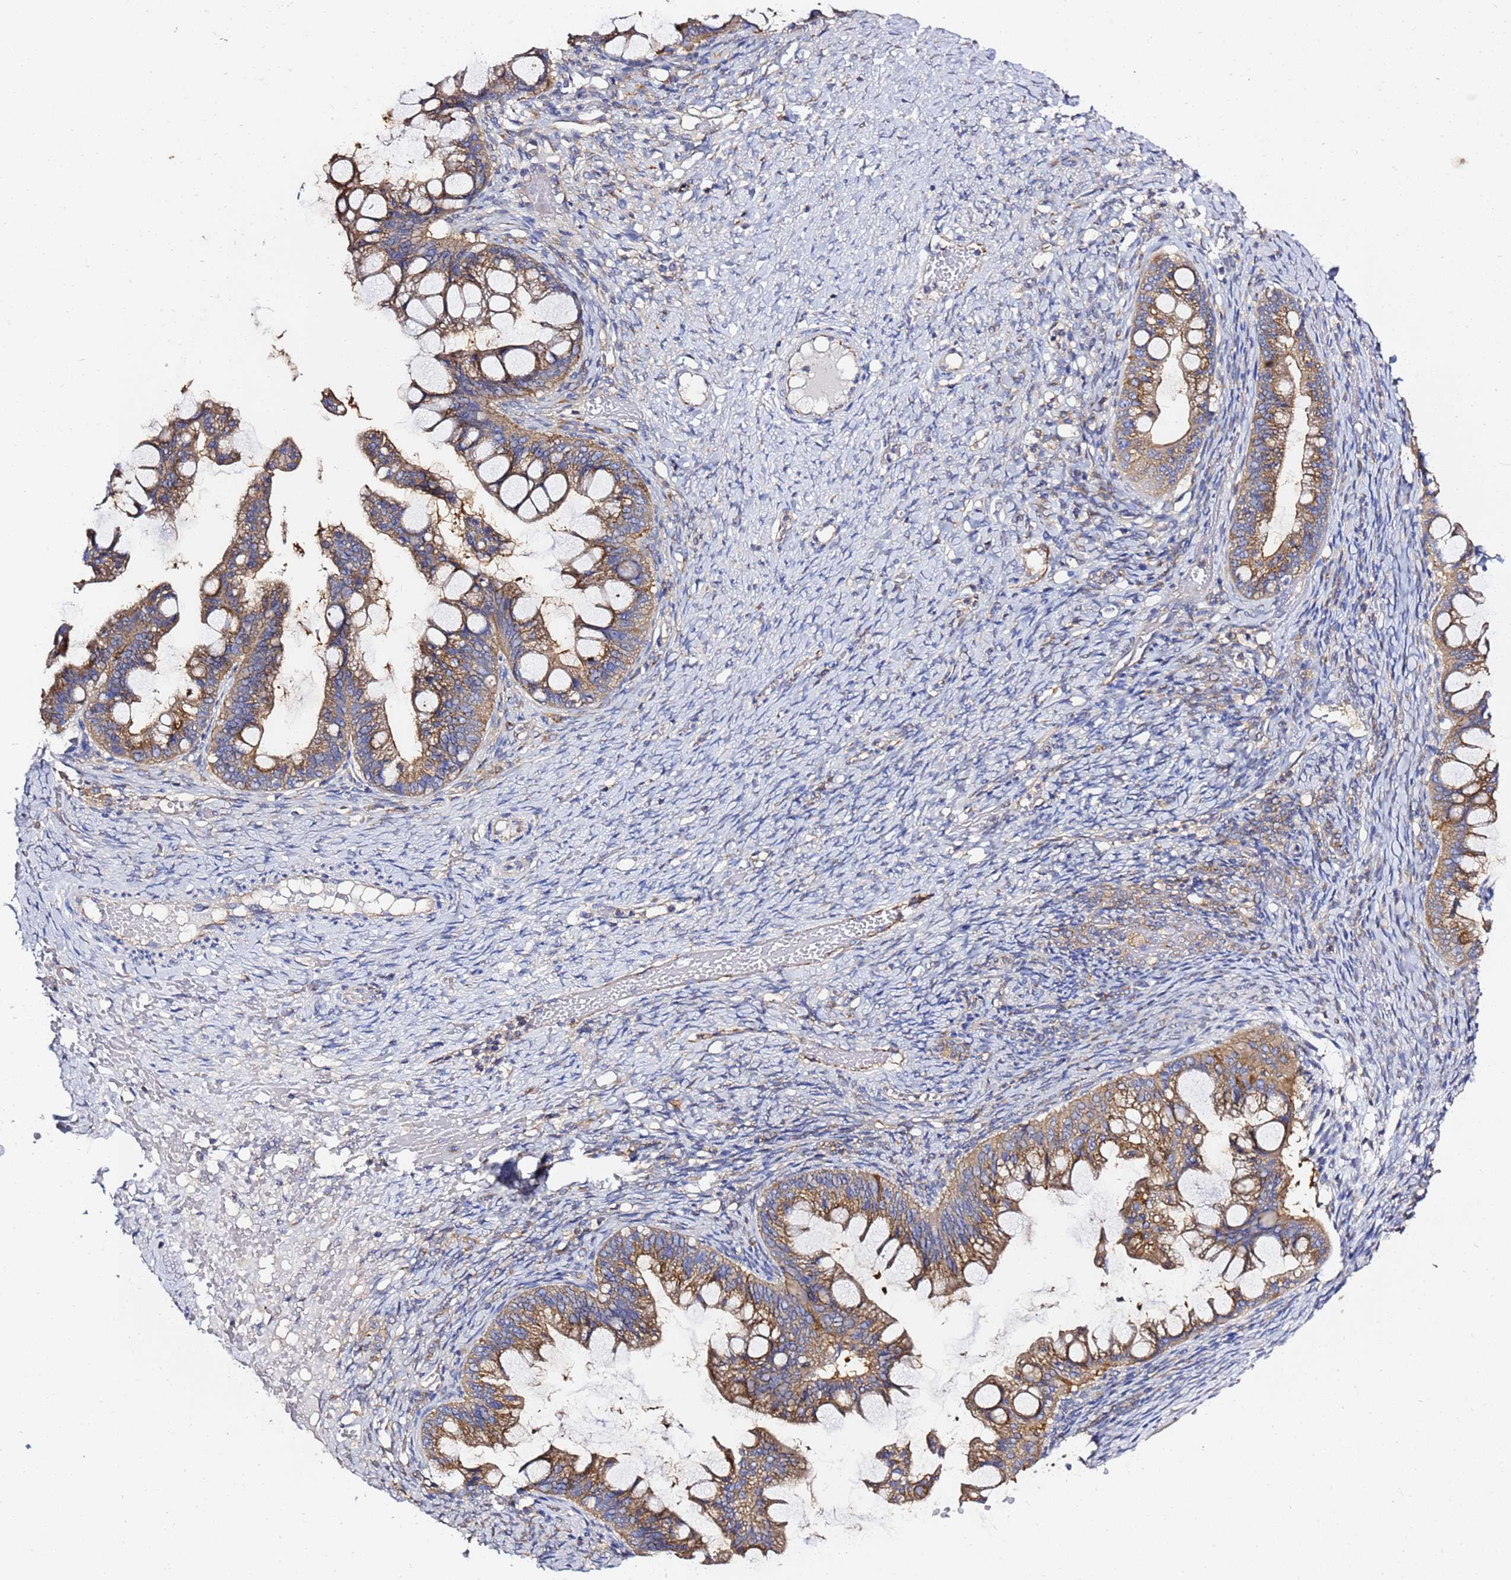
{"staining": {"intensity": "moderate", "quantity": ">75%", "location": "cytoplasmic/membranous"}, "tissue": "ovarian cancer", "cell_type": "Tumor cells", "image_type": "cancer", "snomed": [{"axis": "morphology", "description": "Cystadenocarcinoma, mucinous, NOS"}, {"axis": "topography", "description": "Ovary"}], "caption": "The image reveals immunohistochemical staining of mucinous cystadenocarcinoma (ovarian). There is moderate cytoplasmic/membranous positivity is seen in about >75% of tumor cells.", "gene": "ANAPC1", "patient": {"sex": "female", "age": 73}}